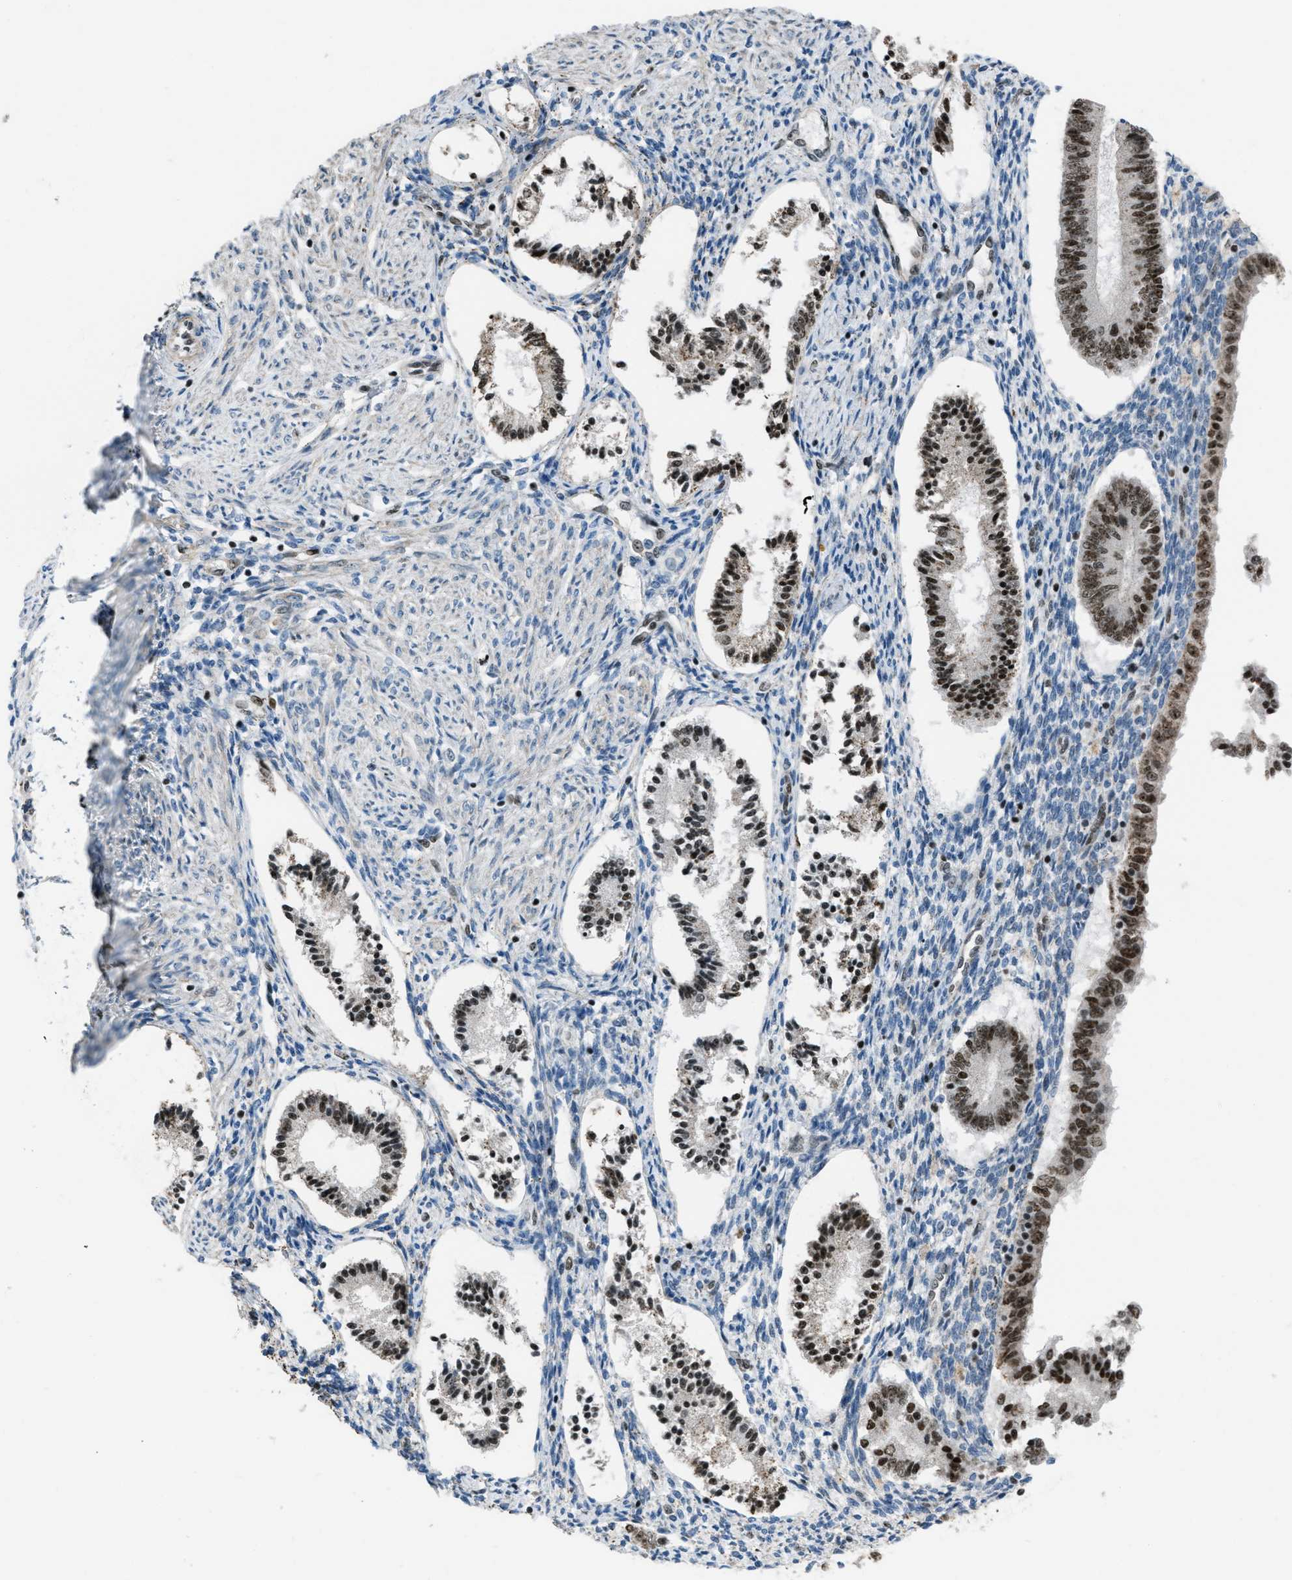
{"staining": {"intensity": "moderate", "quantity": "<25%", "location": "nuclear"}, "tissue": "endometrium", "cell_type": "Cells in endometrial stroma", "image_type": "normal", "snomed": [{"axis": "morphology", "description": "Normal tissue, NOS"}, {"axis": "topography", "description": "Endometrium"}], "caption": "Immunohistochemical staining of unremarkable endometrium demonstrates <25% levels of moderate nuclear protein staining in approximately <25% of cells in endometrial stroma. (DAB (3,3'-diaminobenzidine) IHC with brightfield microscopy, high magnification).", "gene": "SLFN5", "patient": {"sex": "female", "age": 42}}